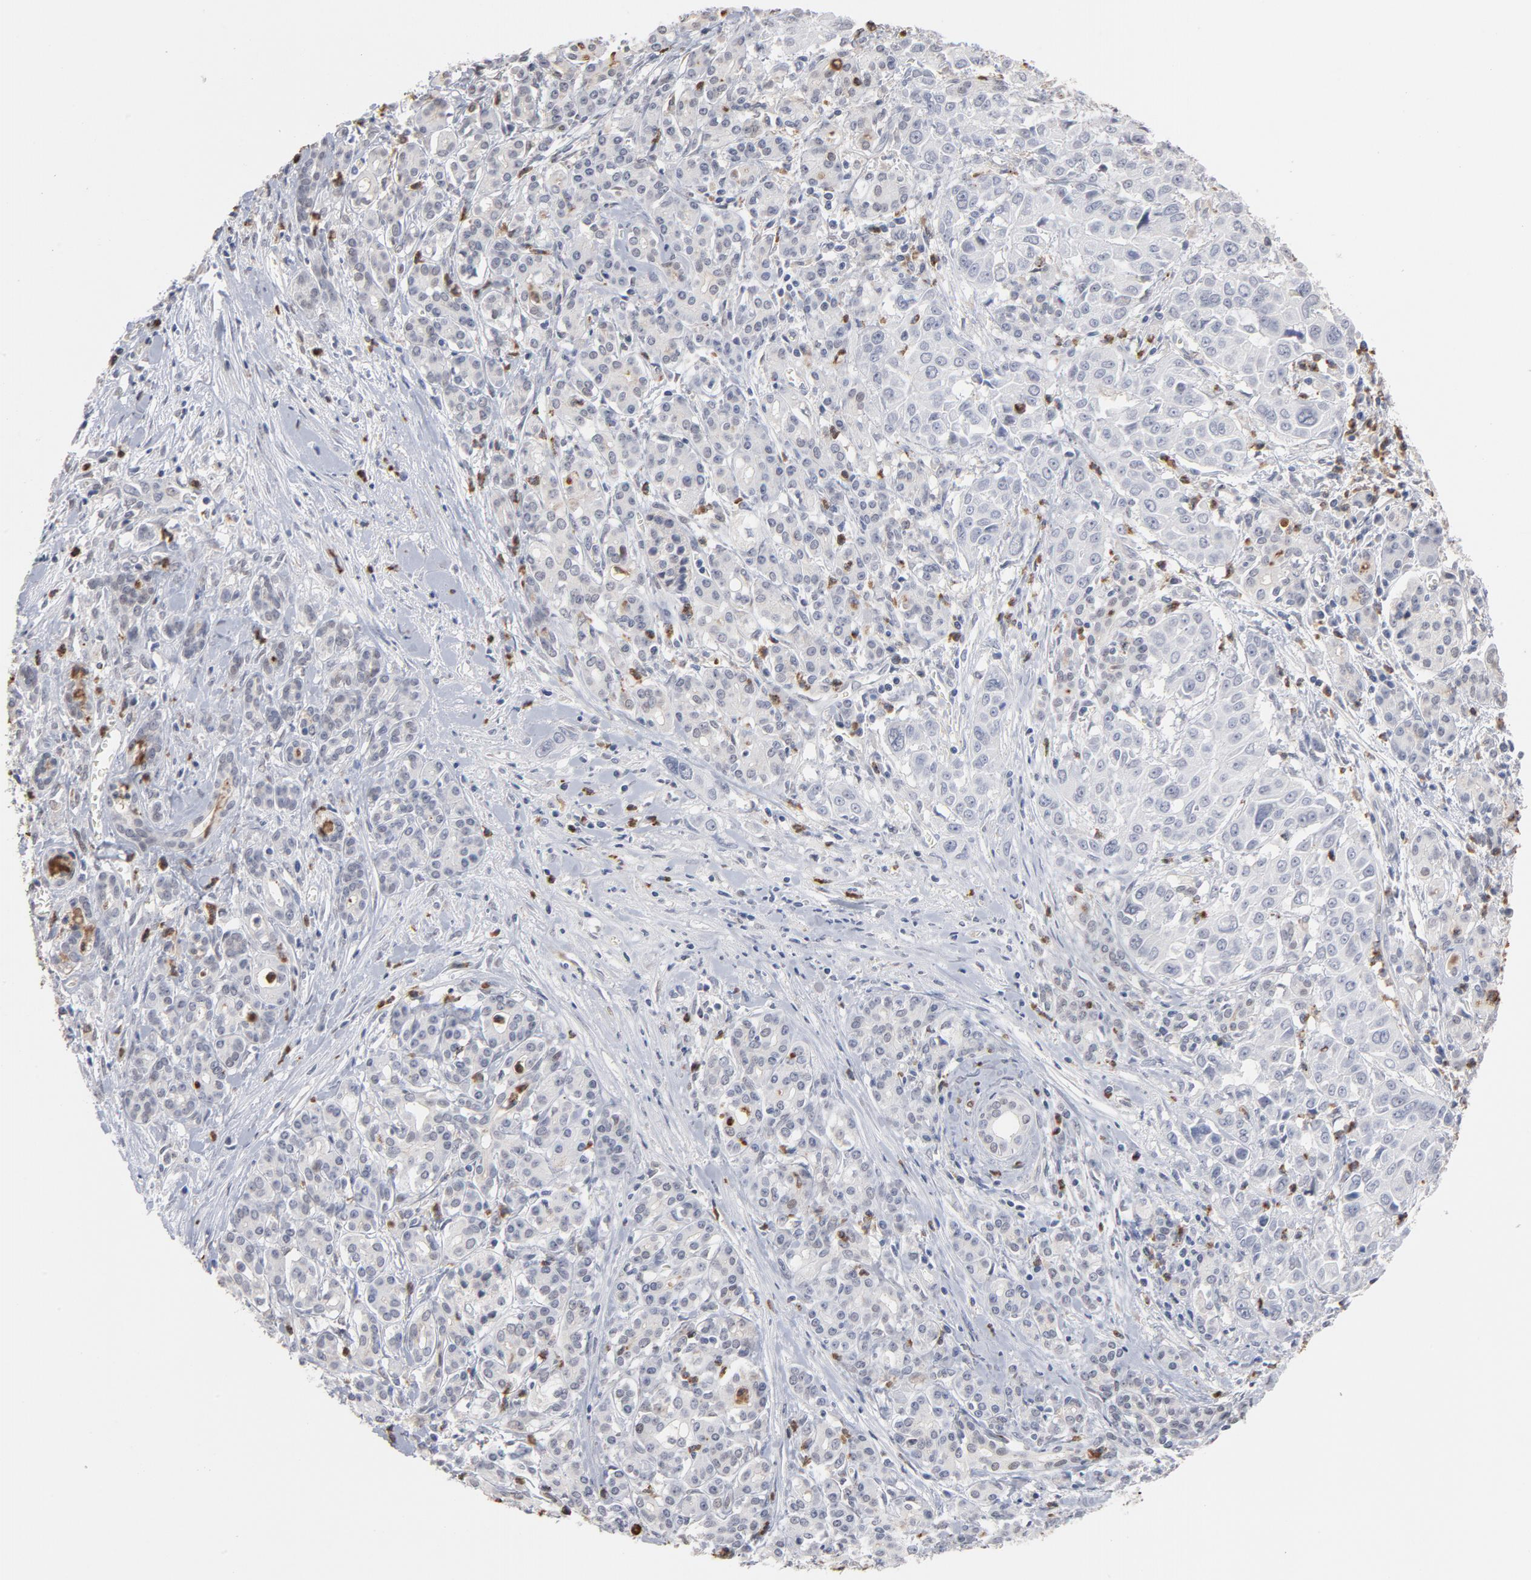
{"staining": {"intensity": "negative", "quantity": "none", "location": "none"}, "tissue": "pancreatic cancer", "cell_type": "Tumor cells", "image_type": "cancer", "snomed": [{"axis": "morphology", "description": "Adenocarcinoma, NOS"}, {"axis": "topography", "description": "Pancreas"}], "caption": "This is an immunohistochemistry photomicrograph of pancreatic adenocarcinoma. There is no expression in tumor cells.", "gene": "PNMA1", "patient": {"sex": "female", "age": 52}}